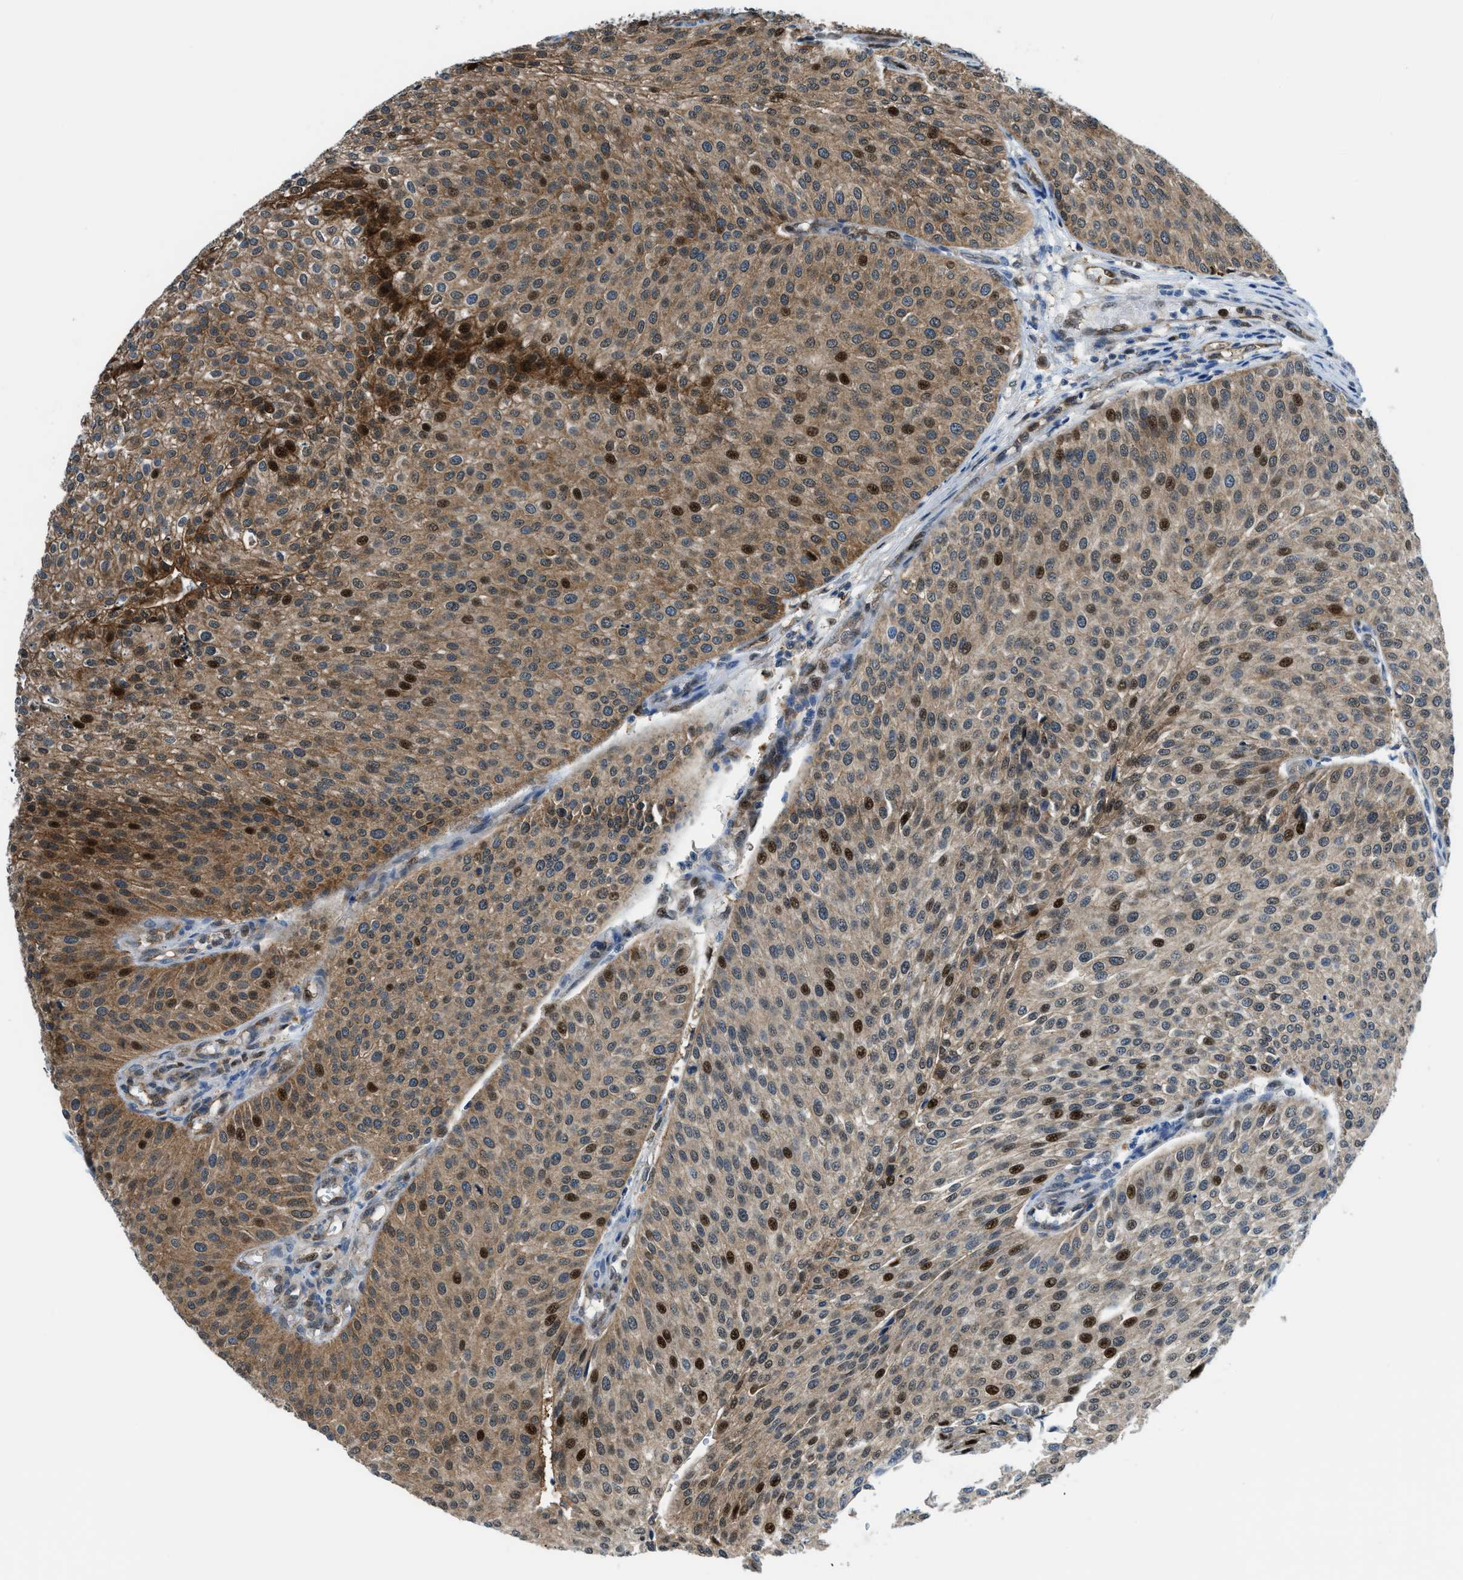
{"staining": {"intensity": "strong", "quantity": "25%-75%", "location": "cytoplasmic/membranous,nuclear"}, "tissue": "urothelial cancer", "cell_type": "Tumor cells", "image_type": "cancer", "snomed": [{"axis": "morphology", "description": "Urothelial carcinoma, Low grade"}, {"axis": "topography", "description": "Smooth muscle"}, {"axis": "topography", "description": "Urinary bladder"}], "caption": "Tumor cells exhibit strong cytoplasmic/membranous and nuclear positivity in approximately 25%-75% of cells in urothelial cancer. The staining was performed using DAB to visualize the protein expression in brown, while the nuclei were stained in blue with hematoxylin (Magnification: 20x).", "gene": "YWHAE", "patient": {"sex": "male", "age": 60}}